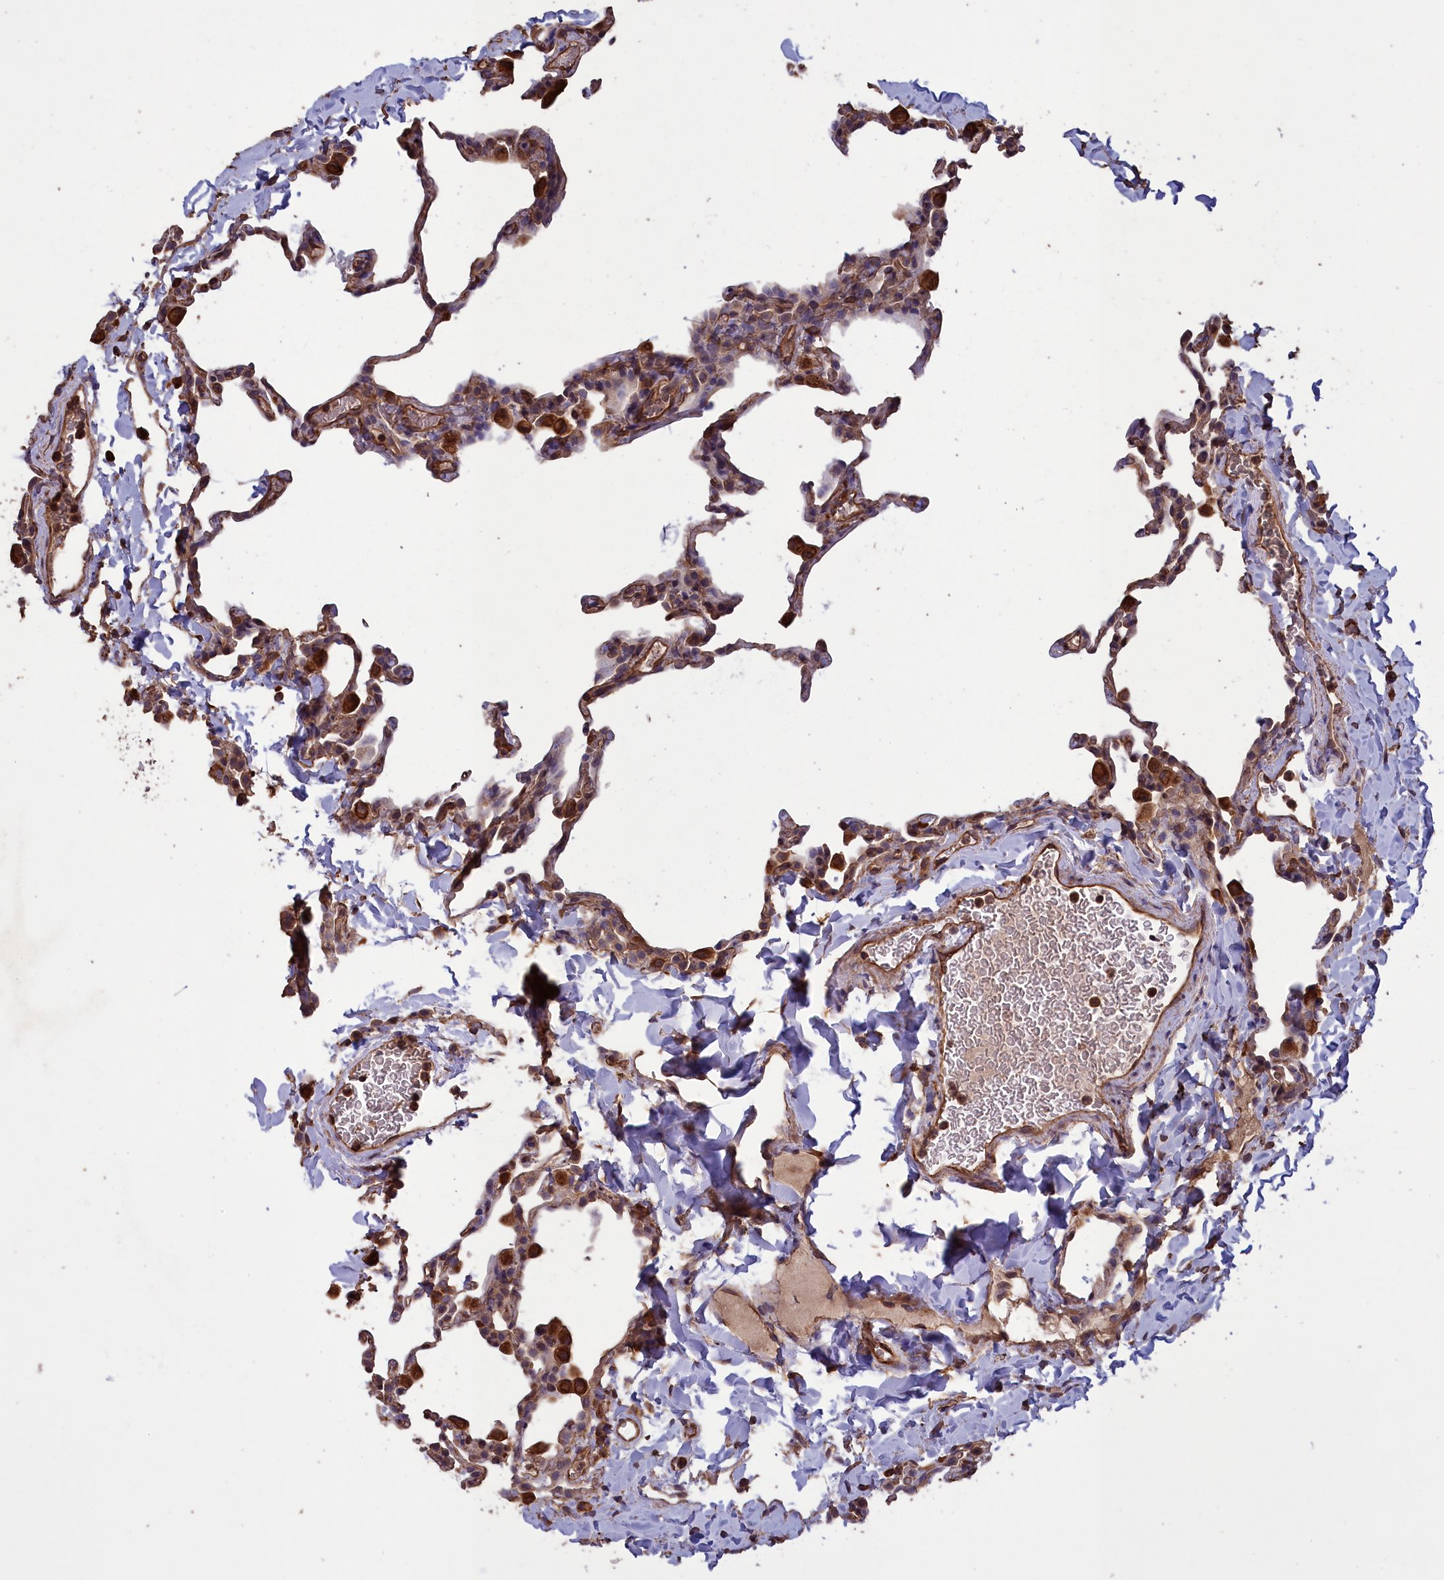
{"staining": {"intensity": "moderate", "quantity": "<25%", "location": "cytoplasmic/membranous"}, "tissue": "lung", "cell_type": "Alveolar cells", "image_type": "normal", "snomed": [{"axis": "morphology", "description": "Normal tissue, NOS"}, {"axis": "topography", "description": "Lung"}], "caption": "An immunohistochemistry (IHC) image of benign tissue is shown. Protein staining in brown shows moderate cytoplasmic/membranous positivity in lung within alveolar cells. The protein is stained brown, and the nuclei are stained in blue (DAB (3,3'-diaminobenzidine) IHC with brightfield microscopy, high magnification).", "gene": "DAPK3", "patient": {"sex": "male", "age": 20}}